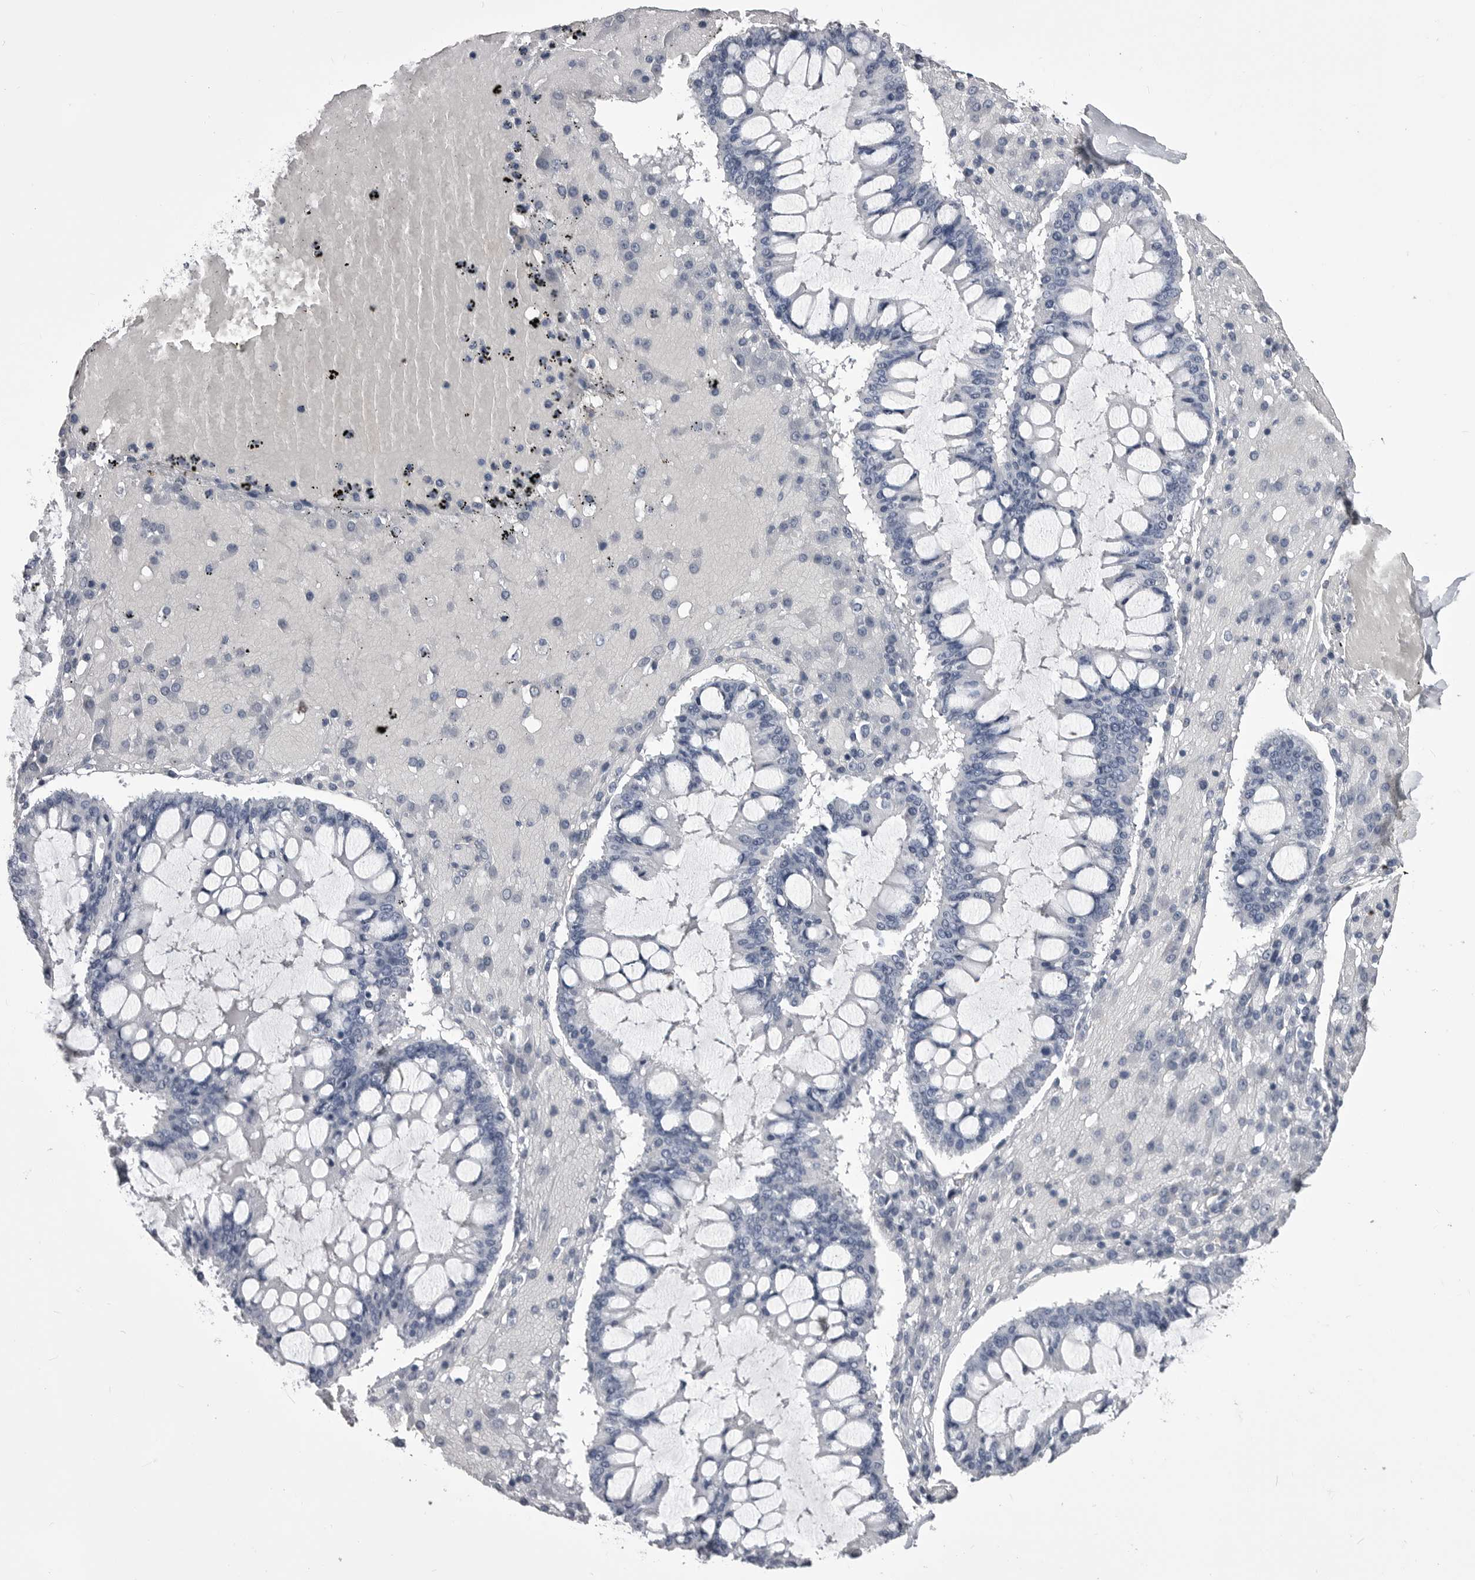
{"staining": {"intensity": "negative", "quantity": "none", "location": "none"}, "tissue": "ovarian cancer", "cell_type": "Tumor cells", "image_type": "cancer", "snomed": [{"axis": "morphology", "description": "Cystadenocarcinoma, mucinous, NOS"}, {"axis": "topography", "description": "Ovary"}], "caption": "Tumor cells show no significant protein expression in ovarian cancer (mucinous cystadenocarcinoma).", "gene": "ANK2", "patient": {"sex": "female", "age": 73}}